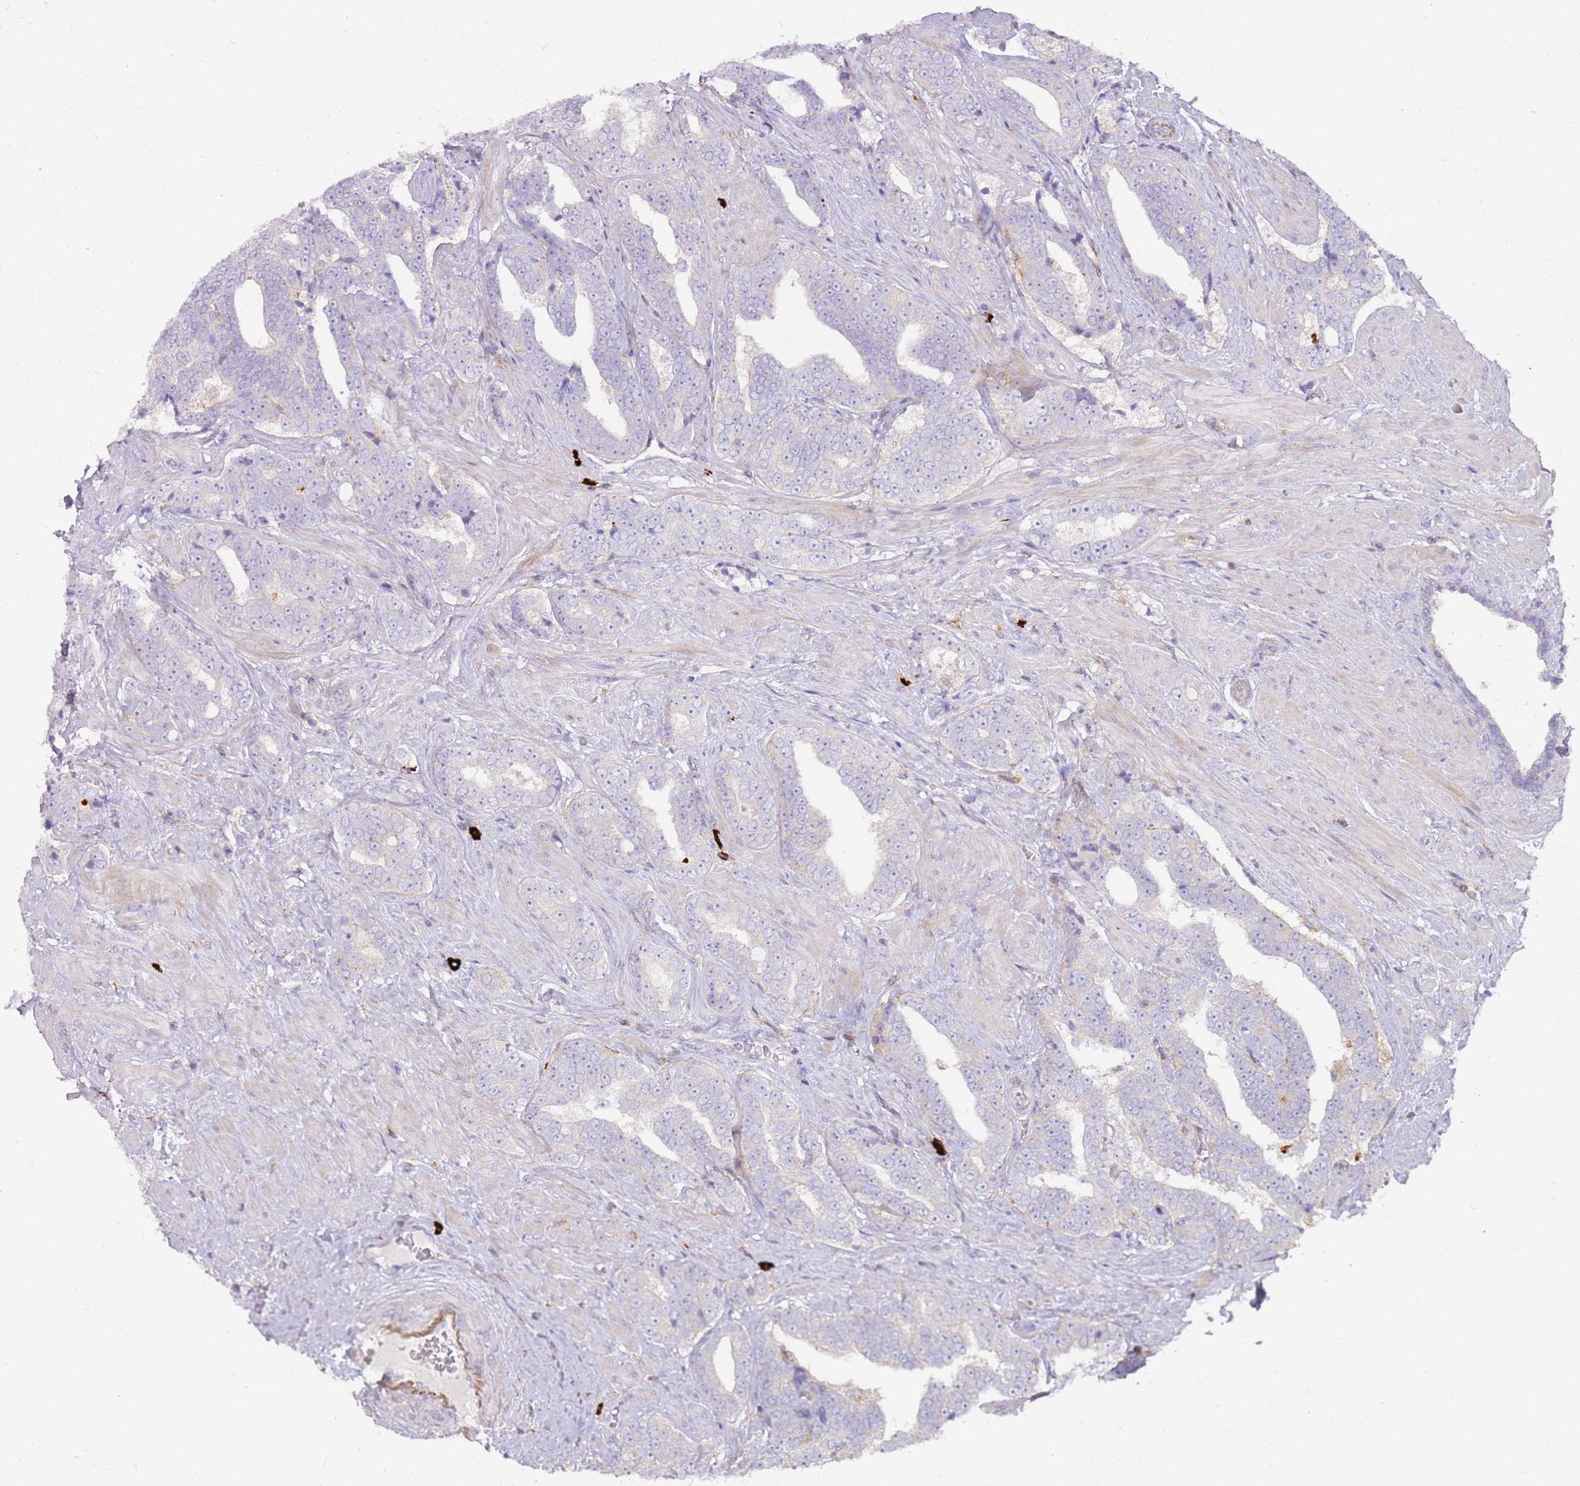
{"staining": {"intensity": "negative", "quantity": "none", "location": "none"}, "tissue": "prostate cancer", "cell_type": "Tumor cells", "image_type": "cancer", "snomed": [{"axis": "morphology", "description": "Adenocarcinoma, High grade"}, {"axis": "topography", "description": "Prostate"}], "caption": "Image shows no significant protein expression in tumor cells of prostate cancer (adenocarcinoma (high-grade)).", "gene": "FPR1", "patient": {"sex": "male", "age": 67}}